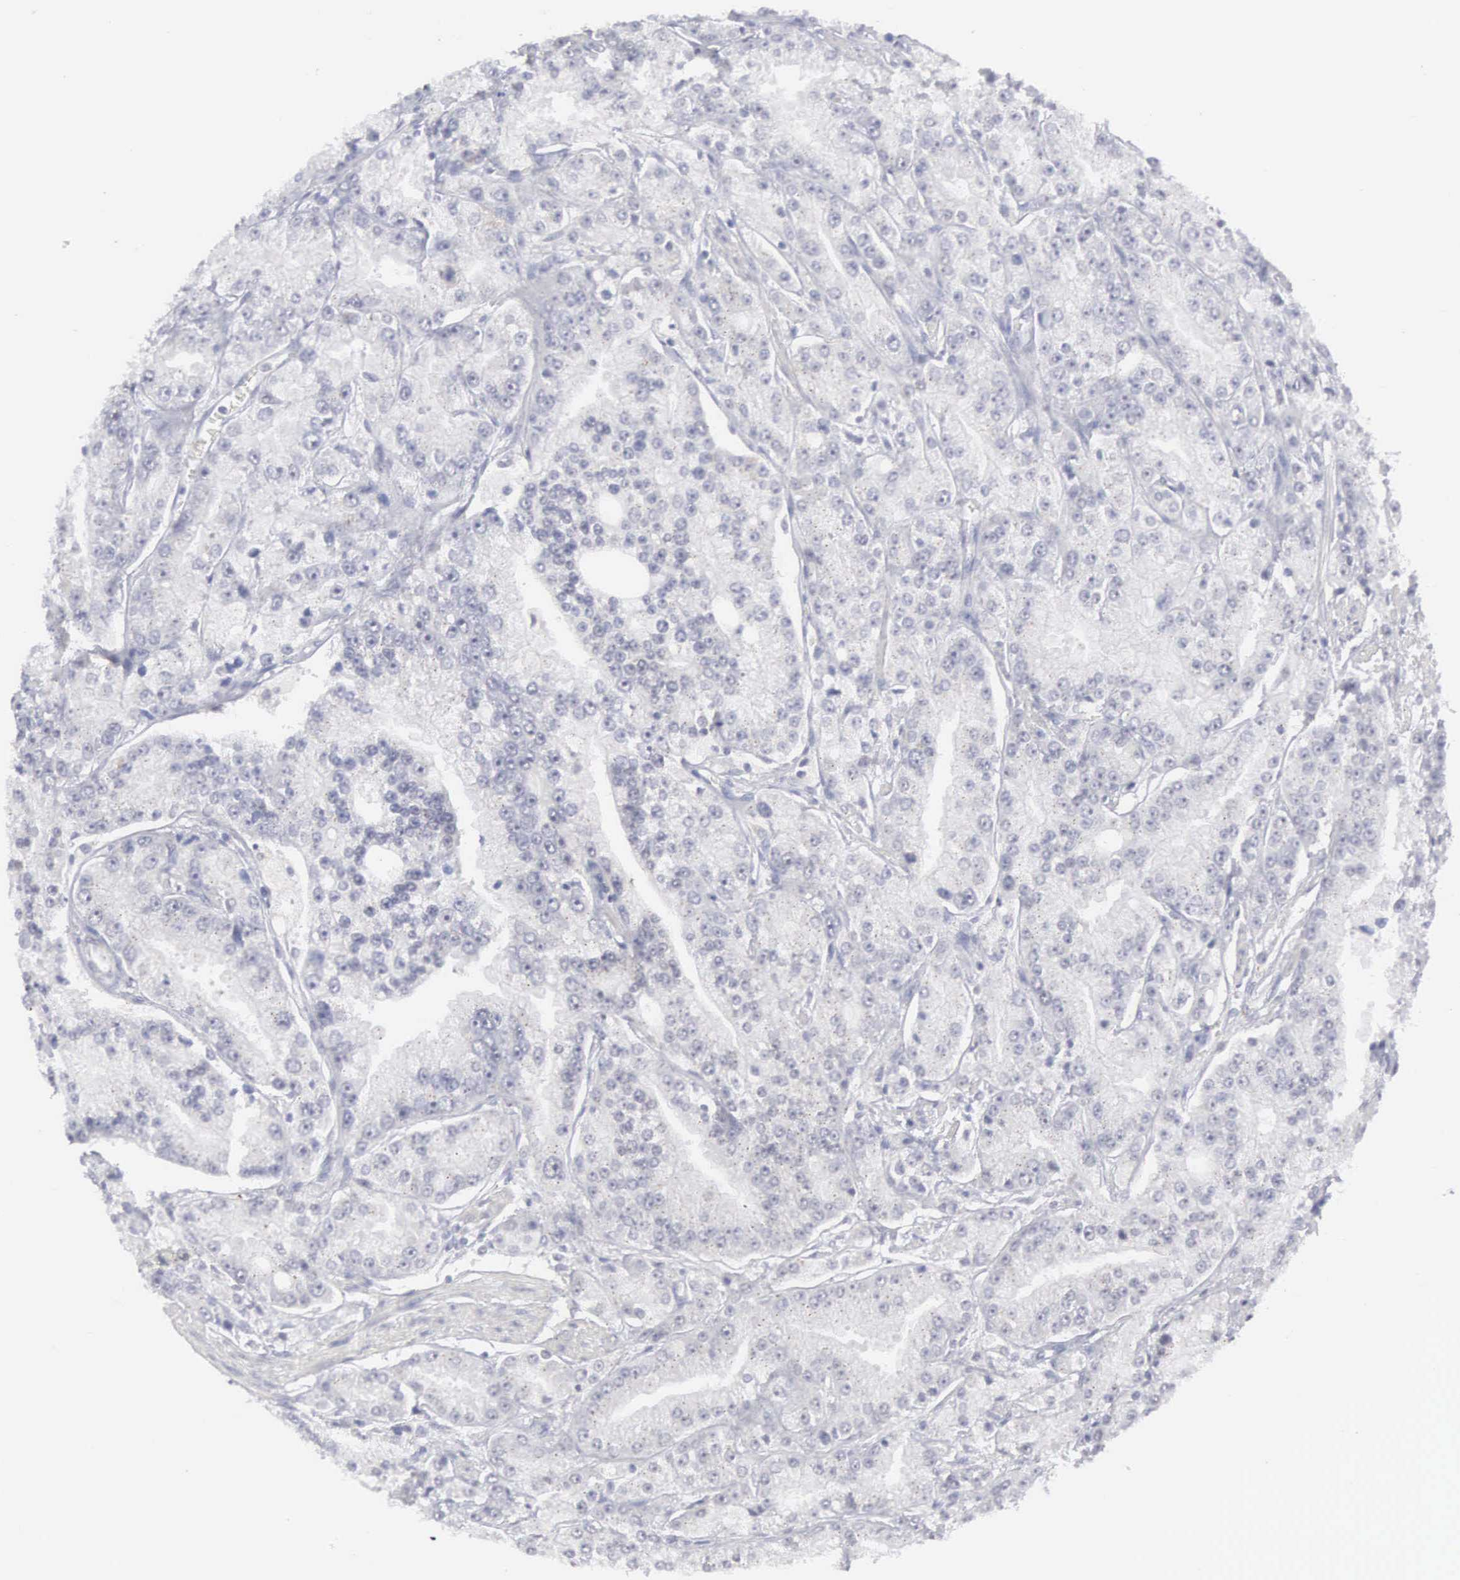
{"staining": {"intensity": "negative", "quantity": "none", "location": "none"}, "tissue": "prostate cancer", "cell_type": "Tumor cells", "image_type": "cancer", "snomed": [{"axis": "morphology", "description": "Adenocarcinoma, Medium grade"}, {"axis": "topography", "description": "Prostate"}], "caption": "The histopathology image demonstrates no significant staining in tumor cells of prostate medium-grade adenocarcinoma. Nuclei are stained in blue.", "gene": "MNAT1", "patient": {"sex": "male", "age": 72}}